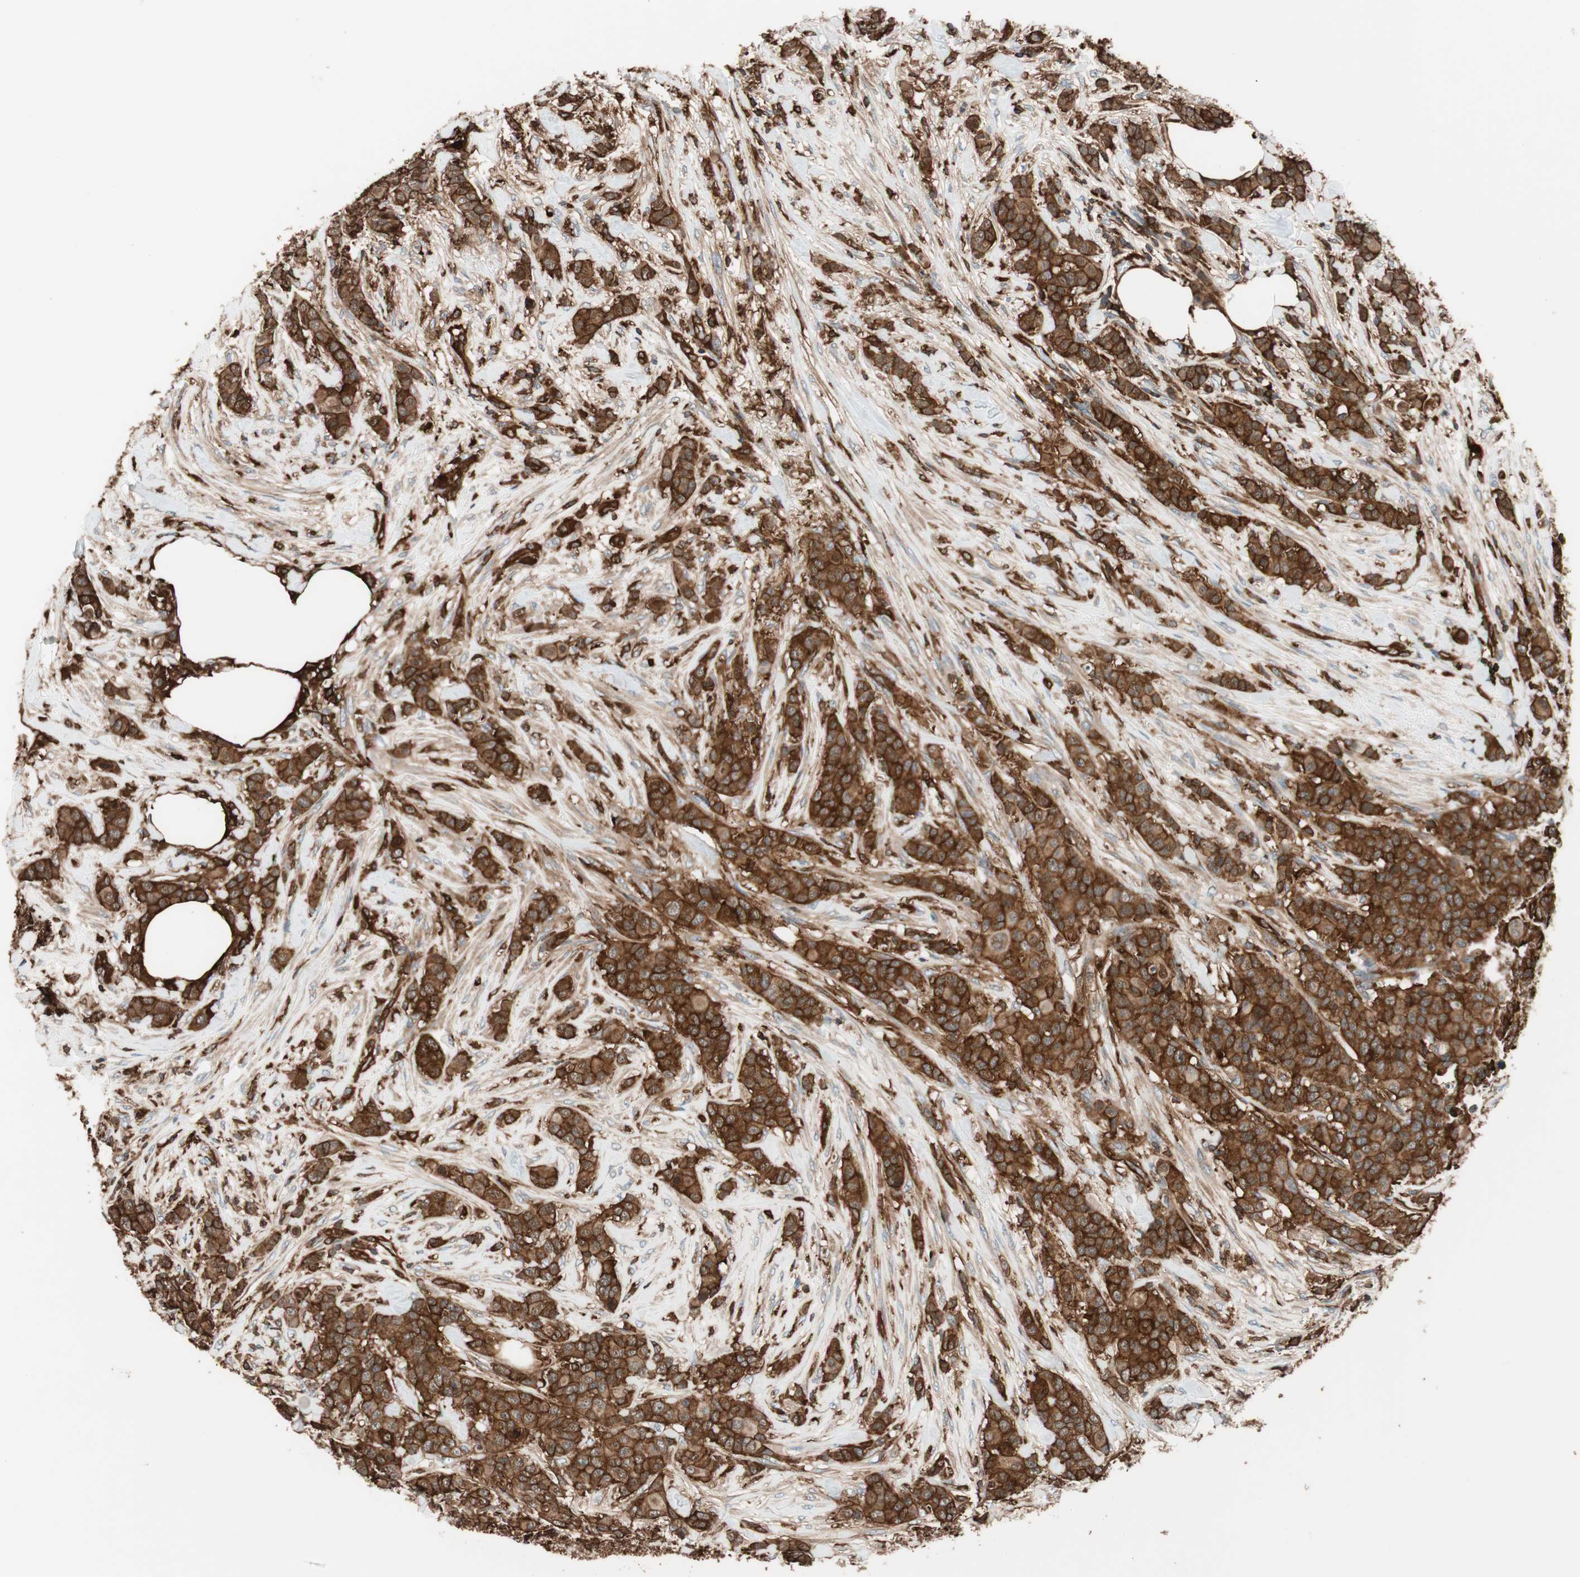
{"staining": {"intensity": "strong", "quantity": ">75%", "location": "cytoplasmic/membranous"}, "tissue": "breast cancer", "cell_type": "Tumor cells", "image_type": "cancer", "snomed": [{"axis": "morphology", "description": "Duct carcinoma"}, {"axis": "topography", "description": "Breast"}], "caption": "Strong cytoplasmic/membranous staining for a protein is identified in approximately >75% of tumor cells of invasive ductal carcinoma (breast) using immunohistochemistry.", "gene": "VASP", "patient": {"sex": "female", "age": 40}}